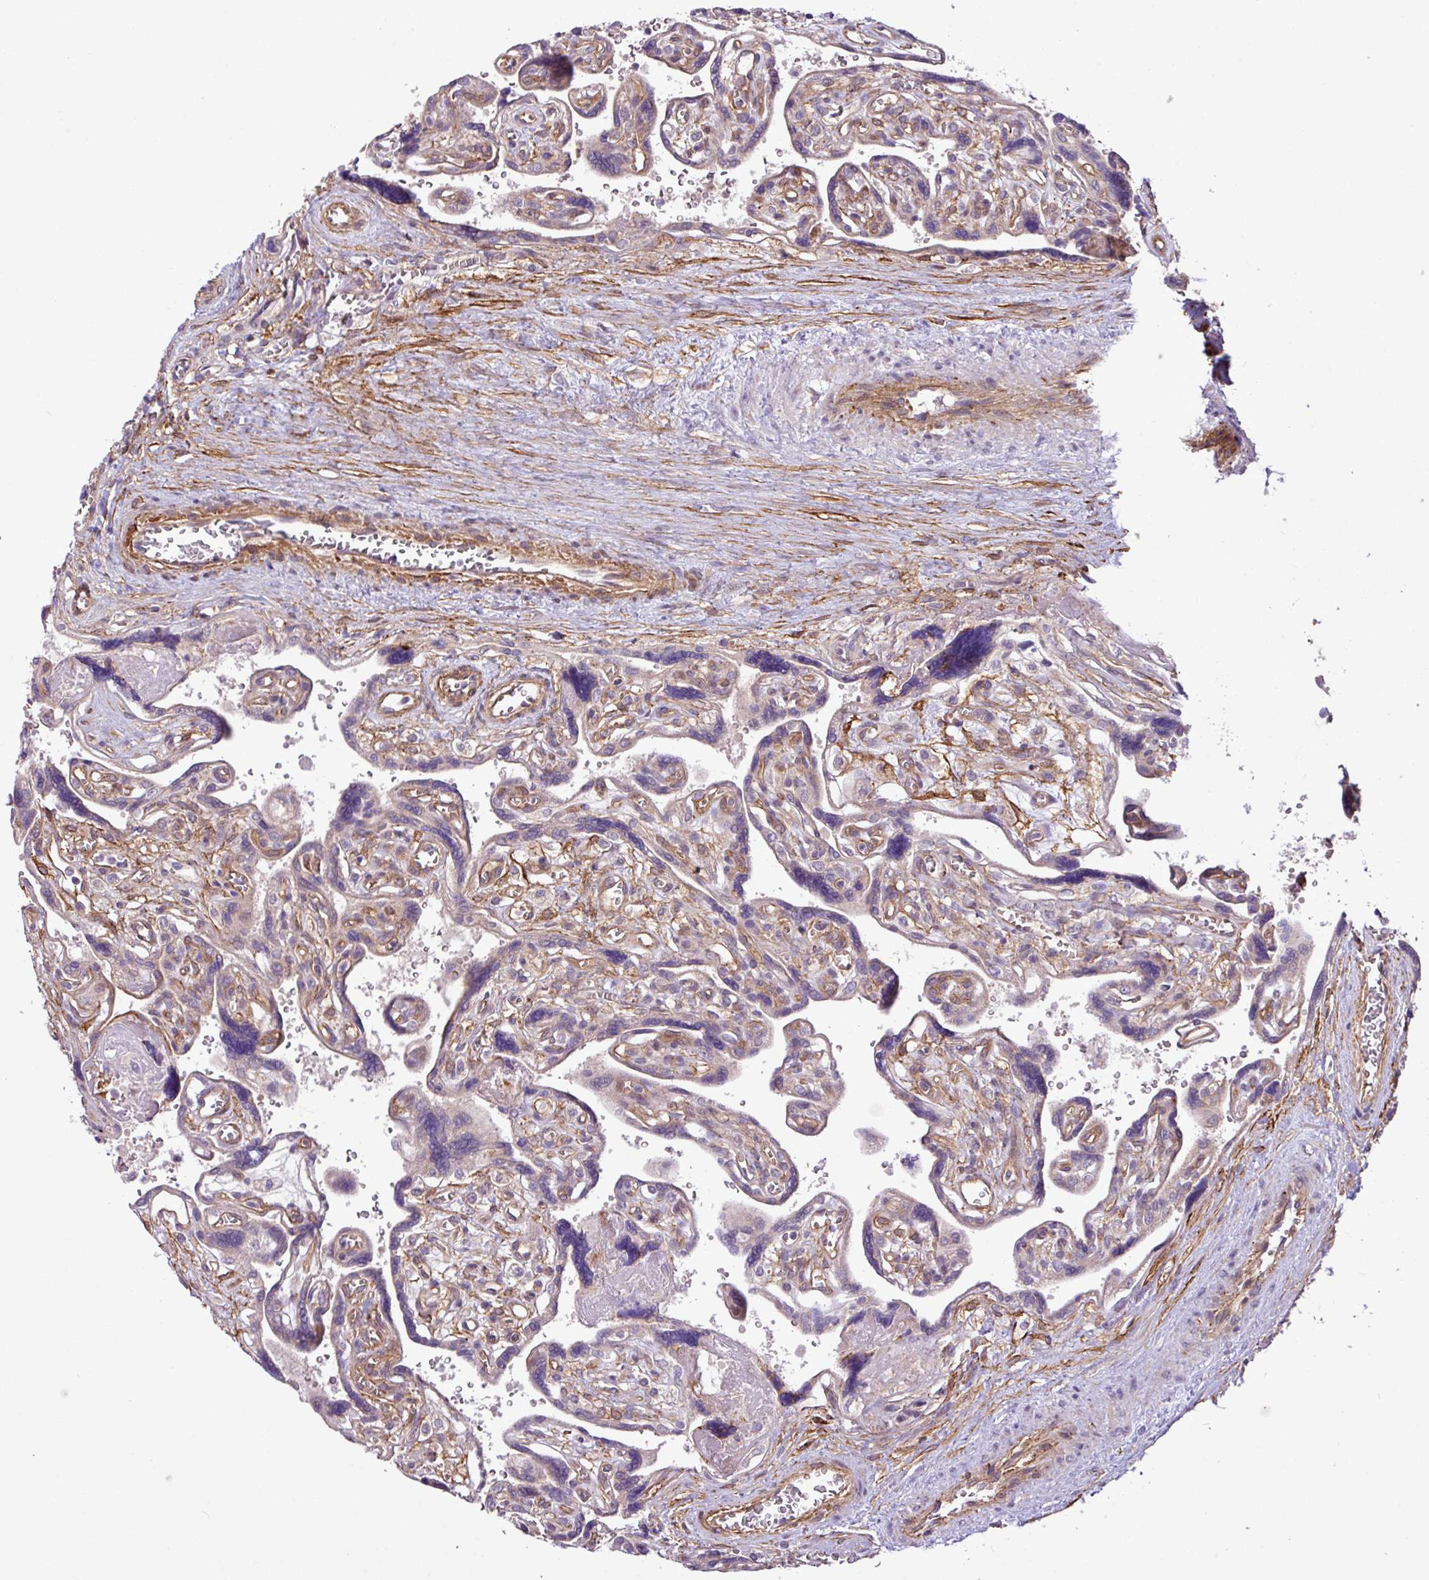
{"staining": {"intensity": "weak", "quantity": "<25%", "location": "cytoplasmic/membranous"}, "tissue": "placenta", "cell_type": "Decidual cells", "image_type": "normal", "snomed": [{"axis": "morphology", "description": "Normal tissue, NOS"}, {"axis": "topography", "description": "Placenta"}], "caption": "High power microscopy image of an IHC image of unremarkable placenta, revealing no significant staining in decidual cells.", "gene": "XIAP", "patient": {"sex": "female", "age": 39}}